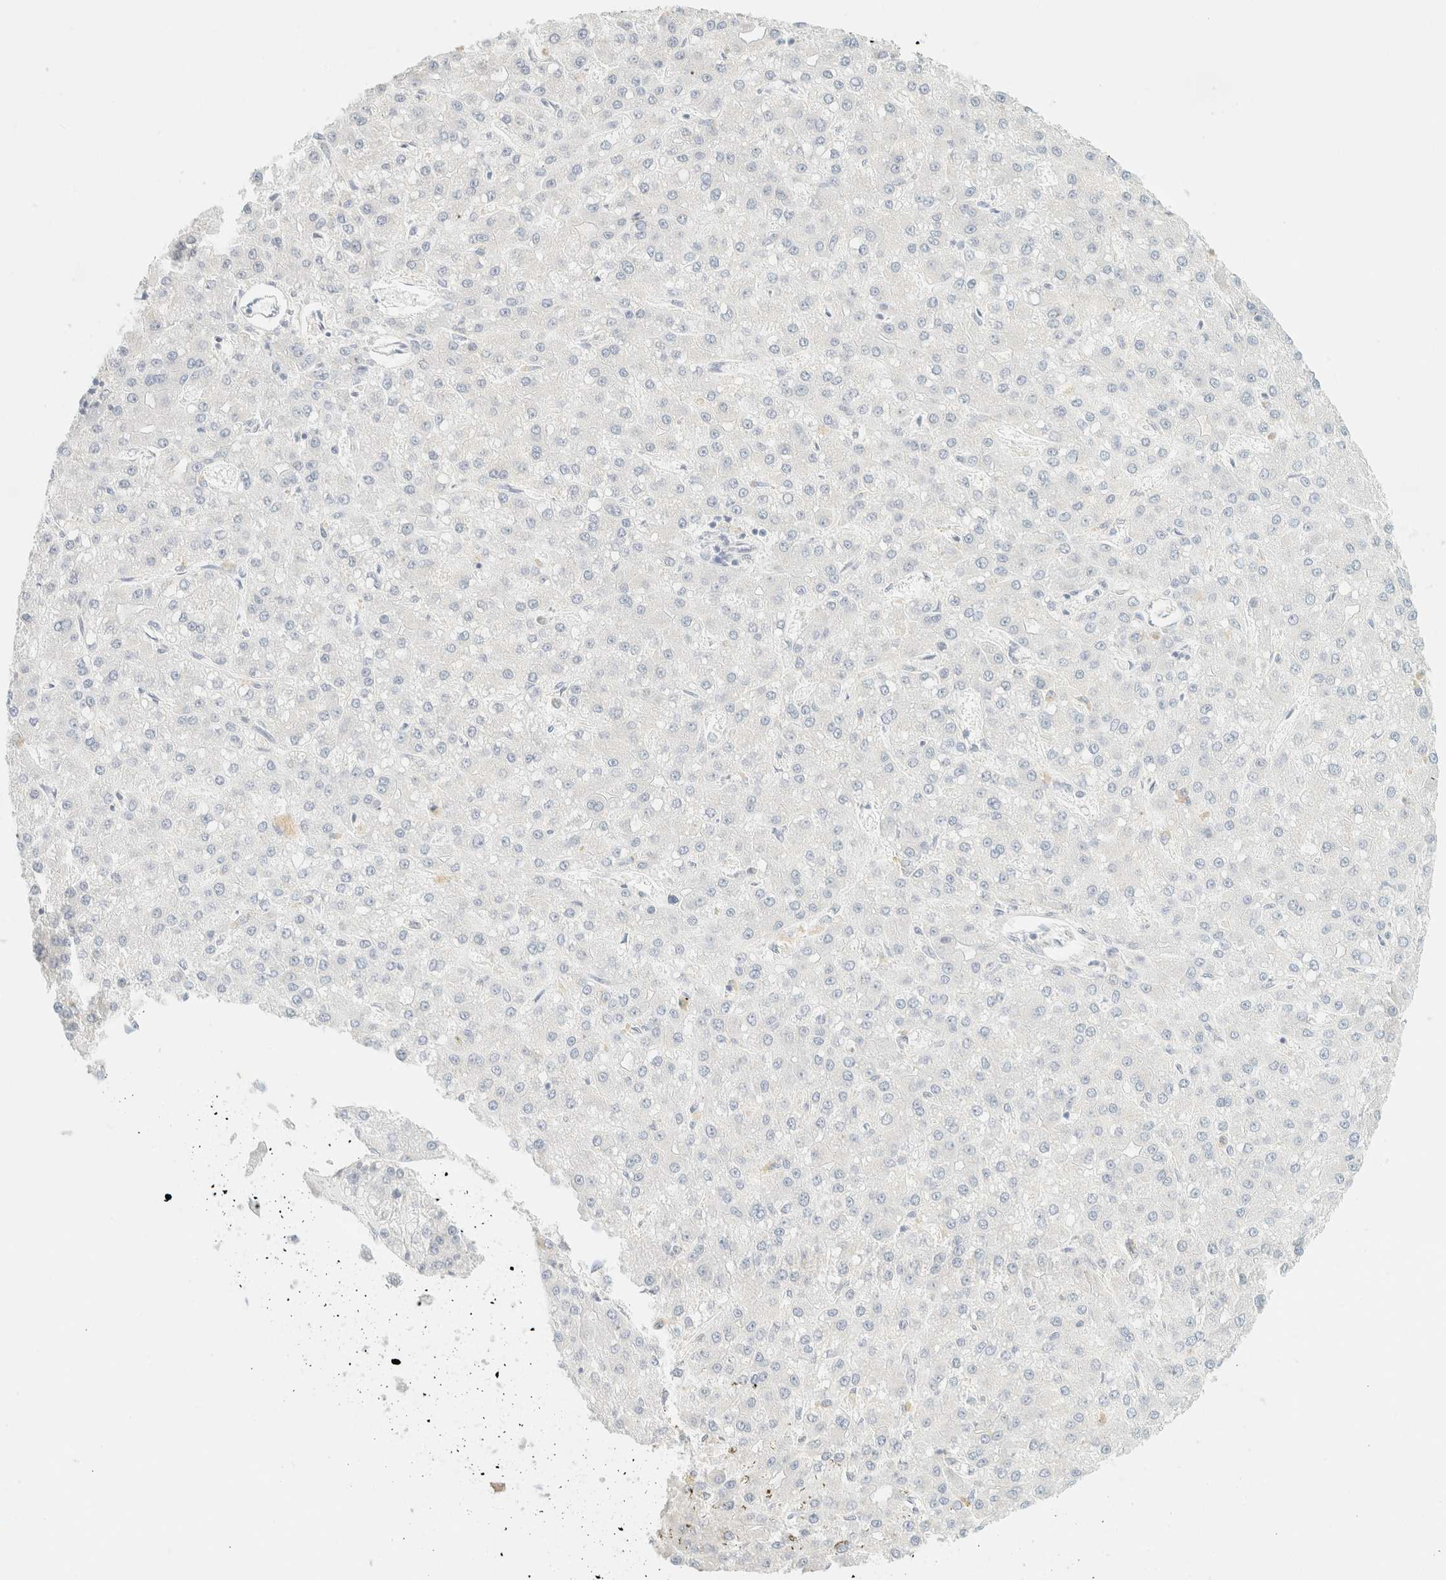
{"staining": {"intensity": "negative", "quantity": "none", "location": "none"}, "tissue": "liver cancer", "cell_type": "Tumor cells", "image_type": "cancer", "snomed": [{"axis": "morphology", "description": "Carcinoma, Hepatocellular, NOS"}, {"axis": "topography", "description": "Liver"}], "caption": "This is a micrograph of IHC staining of liver cancer (hepatocellular carcinoma), which shows no positivity in tumor cells.", "gene": "FHOD1", "patient": {"sex": "male", "age": 67}}